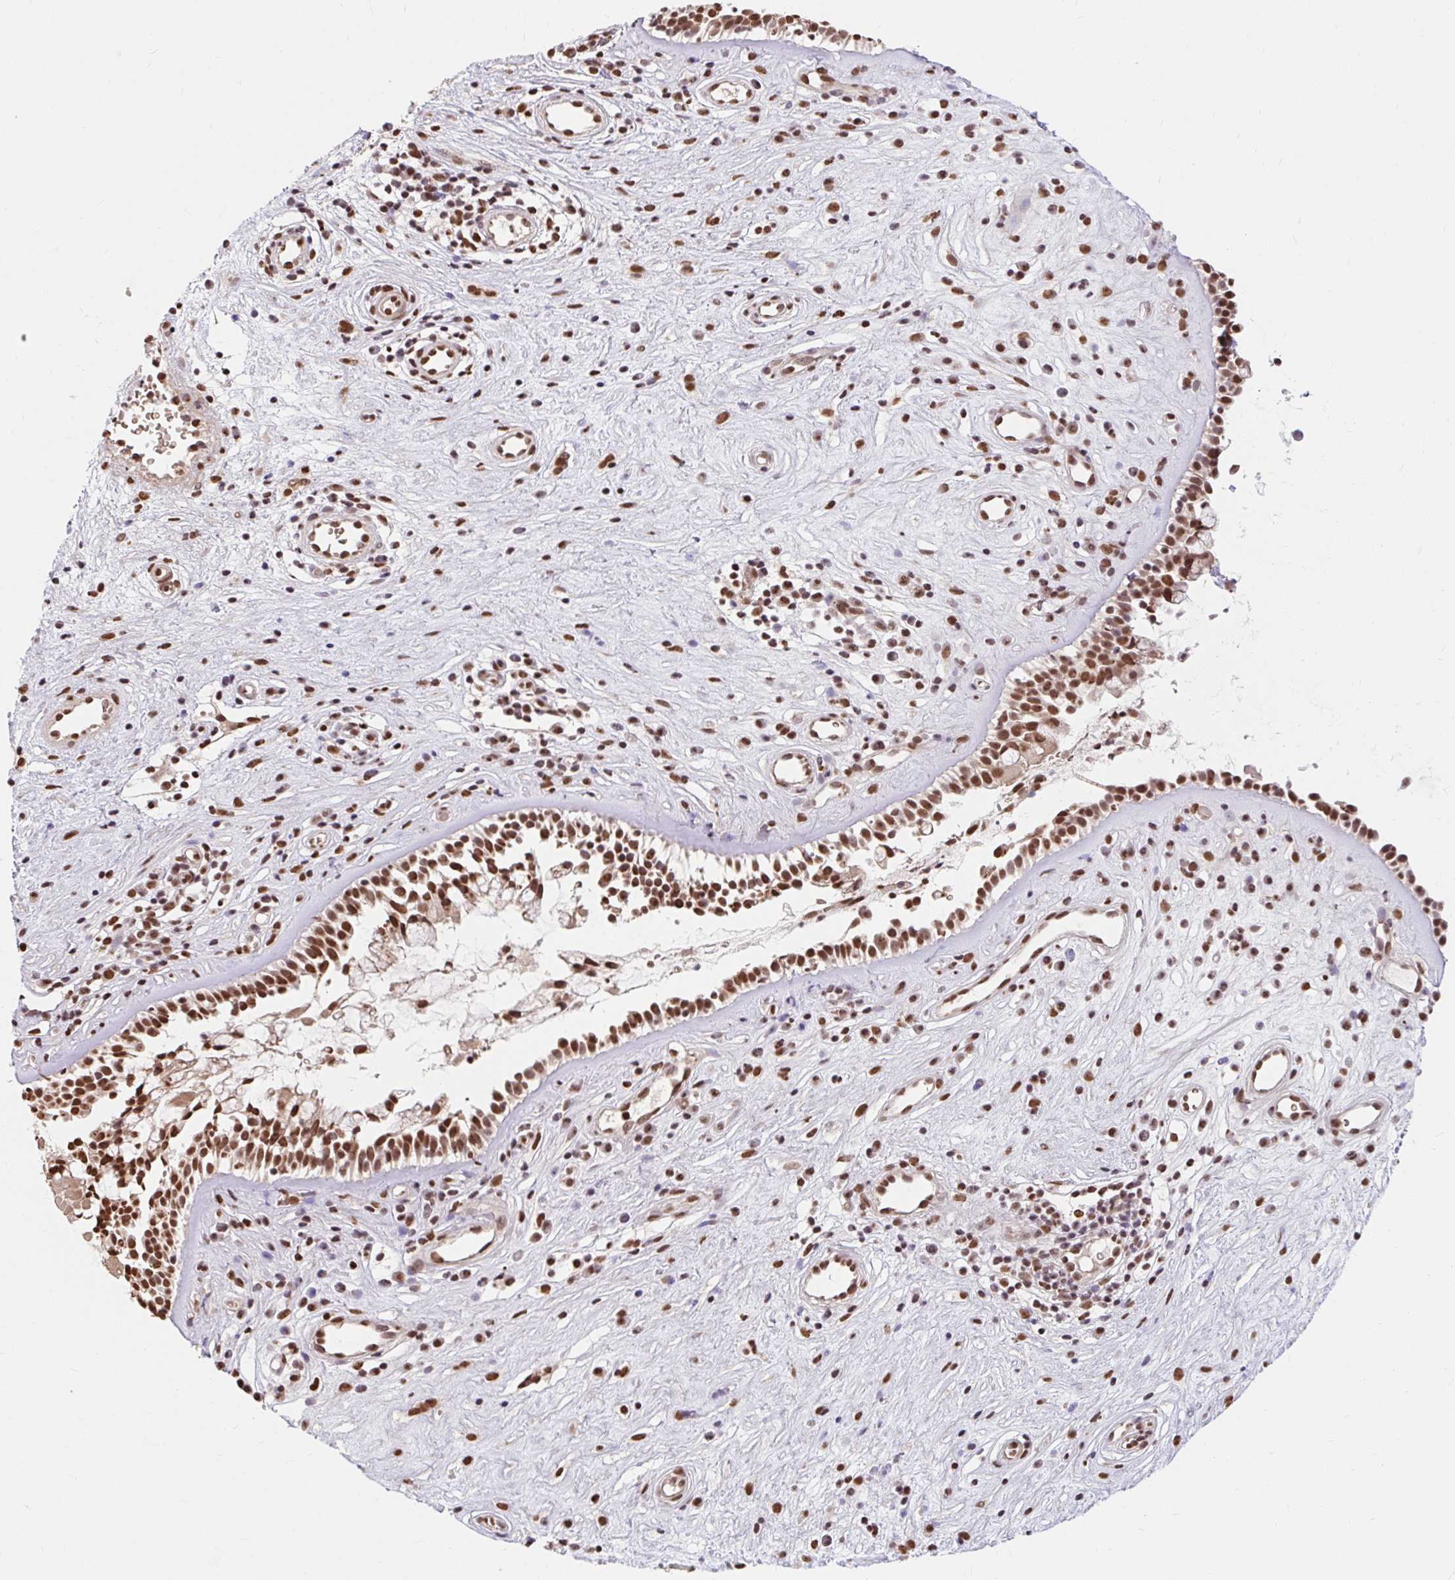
{"staining": {"intensity": "strong", "quantity": ">75%", "location": "nuclear"}, "tissue": "nasopharynx", "cell_type": "Respiratory epithelial cells", "image_type": "normal", "snomed": [{"axis": "morphology", "description": "Normal tissue, NOS"}, {"axis": "topography", "description": "Nasopharynx"}], "caption": "This image shows immunohistochemistry staining of benign human nasopharynx, with high strong nuclear staining in approximately >75% of respiratory epithelial cells.", "gene": "BICRA", "patient": {"sex": "male", "age": 32}}